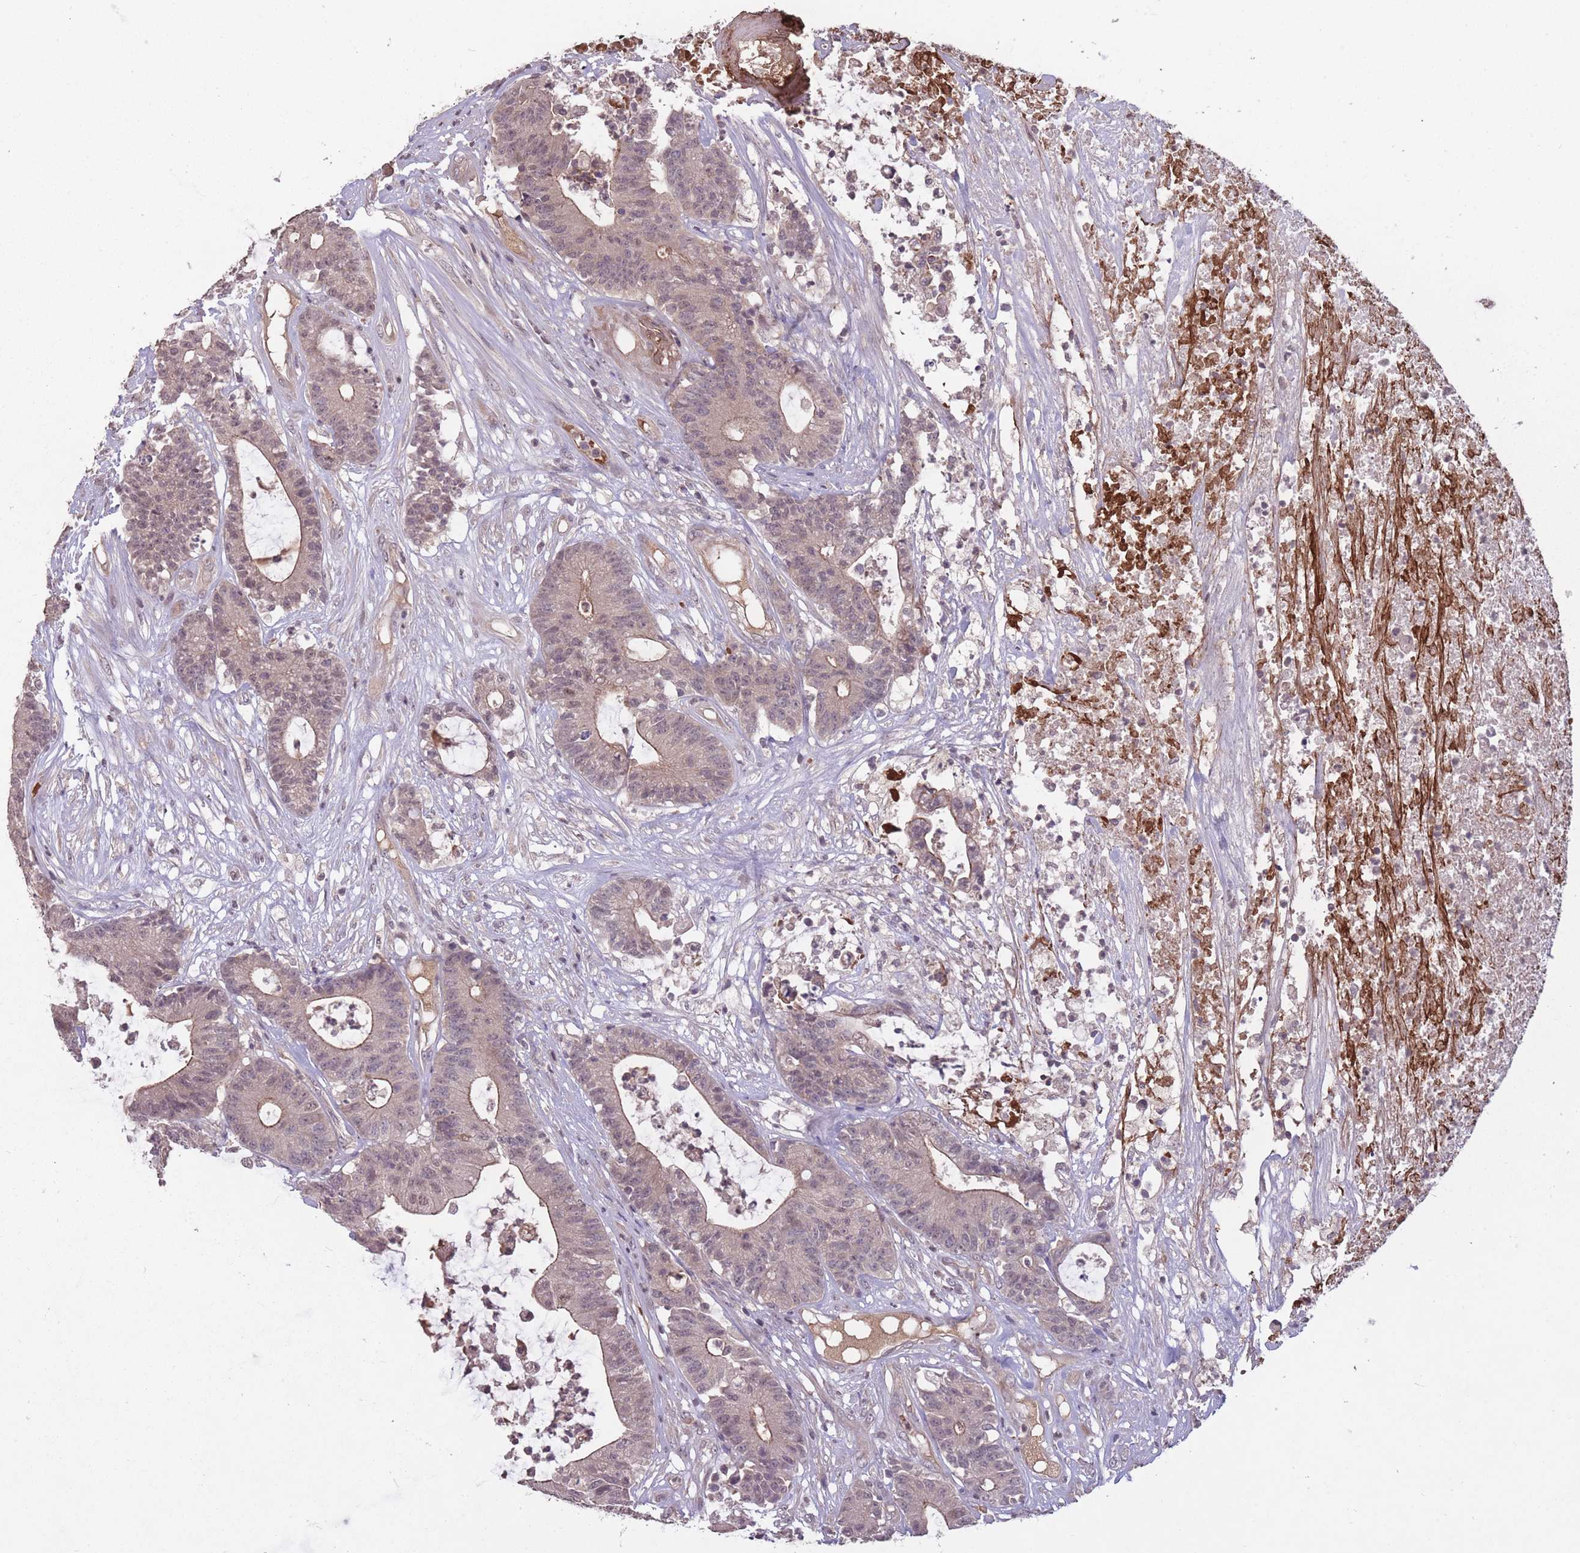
{"staining": {"intensity": "weak", "quantity": "<25%", "location": "cytoplasmic/membranous"}, "tissue": "colorectal cancer", "cell_type": "Tumor cells", "image_type": "cancer", "snomed": [{"axis": "morphology", "description": "Adenocarcinoma, NOS"}, {"axis": "topography", "description": "Colon"}], "caption": "The micrograph demonstrates no staining of tumor cells in colorectal cancer (adenocarcinoma). (Stains: DAB (3,3'-diaminobenzidine) immunohistochemistry (IHC) with hematoxylin counter stain, Microscopy: brightfield microscopy at high magnification).", "gene": "ADCYAP1R1", "patient": {"sex": "female", "age": 84}}